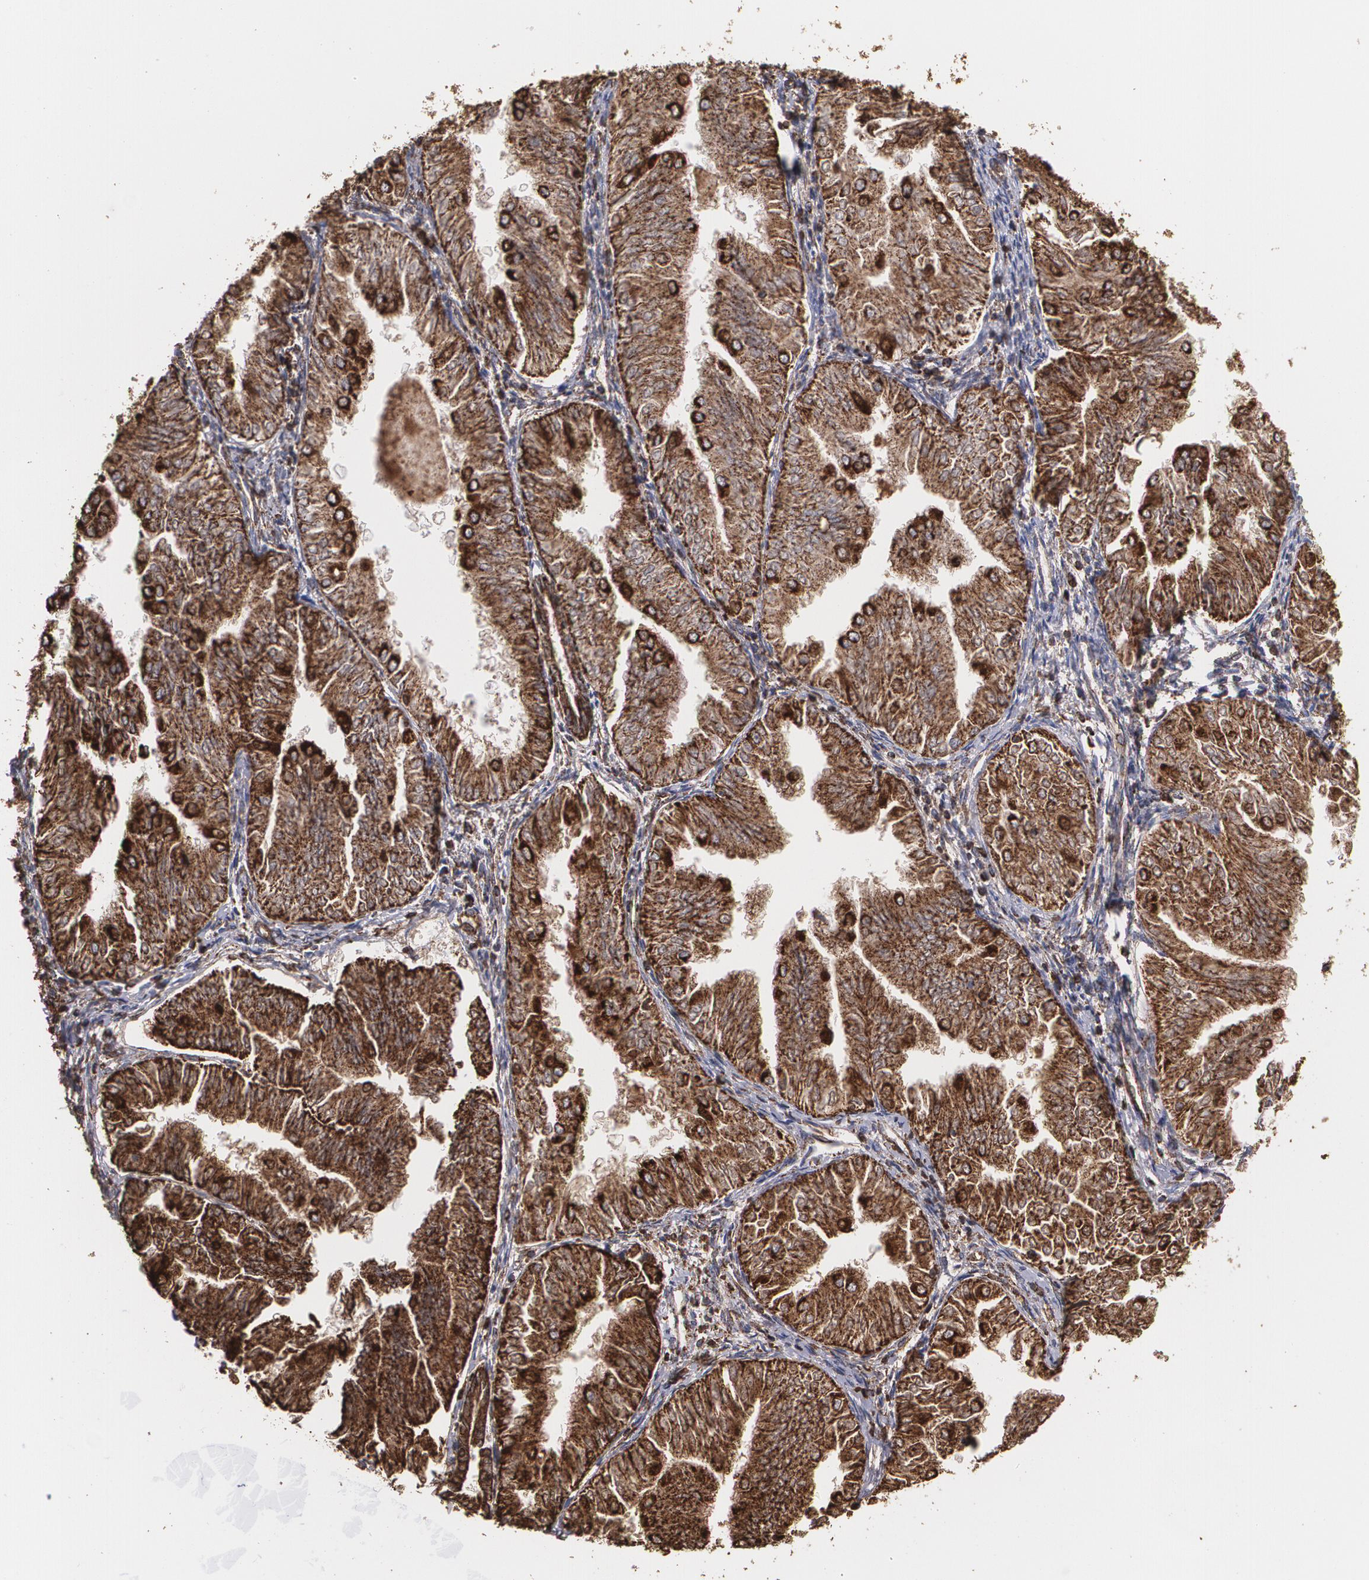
{"staining": {"intensity": "strong", "quantity": ">75%", "location": "cytoplasmic/membranous"}, "tissue": "endometrial cancer", "cell_type": "Tumor cells", "image_type": "cancer", "snomed": [{"axis": "morphology", "description": "Adenocarcinoma, NOS"}, {"axis": "topography", "description": "Endometrium"}], "caption": "Brown immunohistochemical staining in endometrial cancer exhibits strong cytoplasmic/membranous staining in about >75% of tumor cells. (DAB = brown stain, brightfield microscopy at high magnification).", "gene": "HSPD1", "patient": {"sex": "female", "age": 53}}